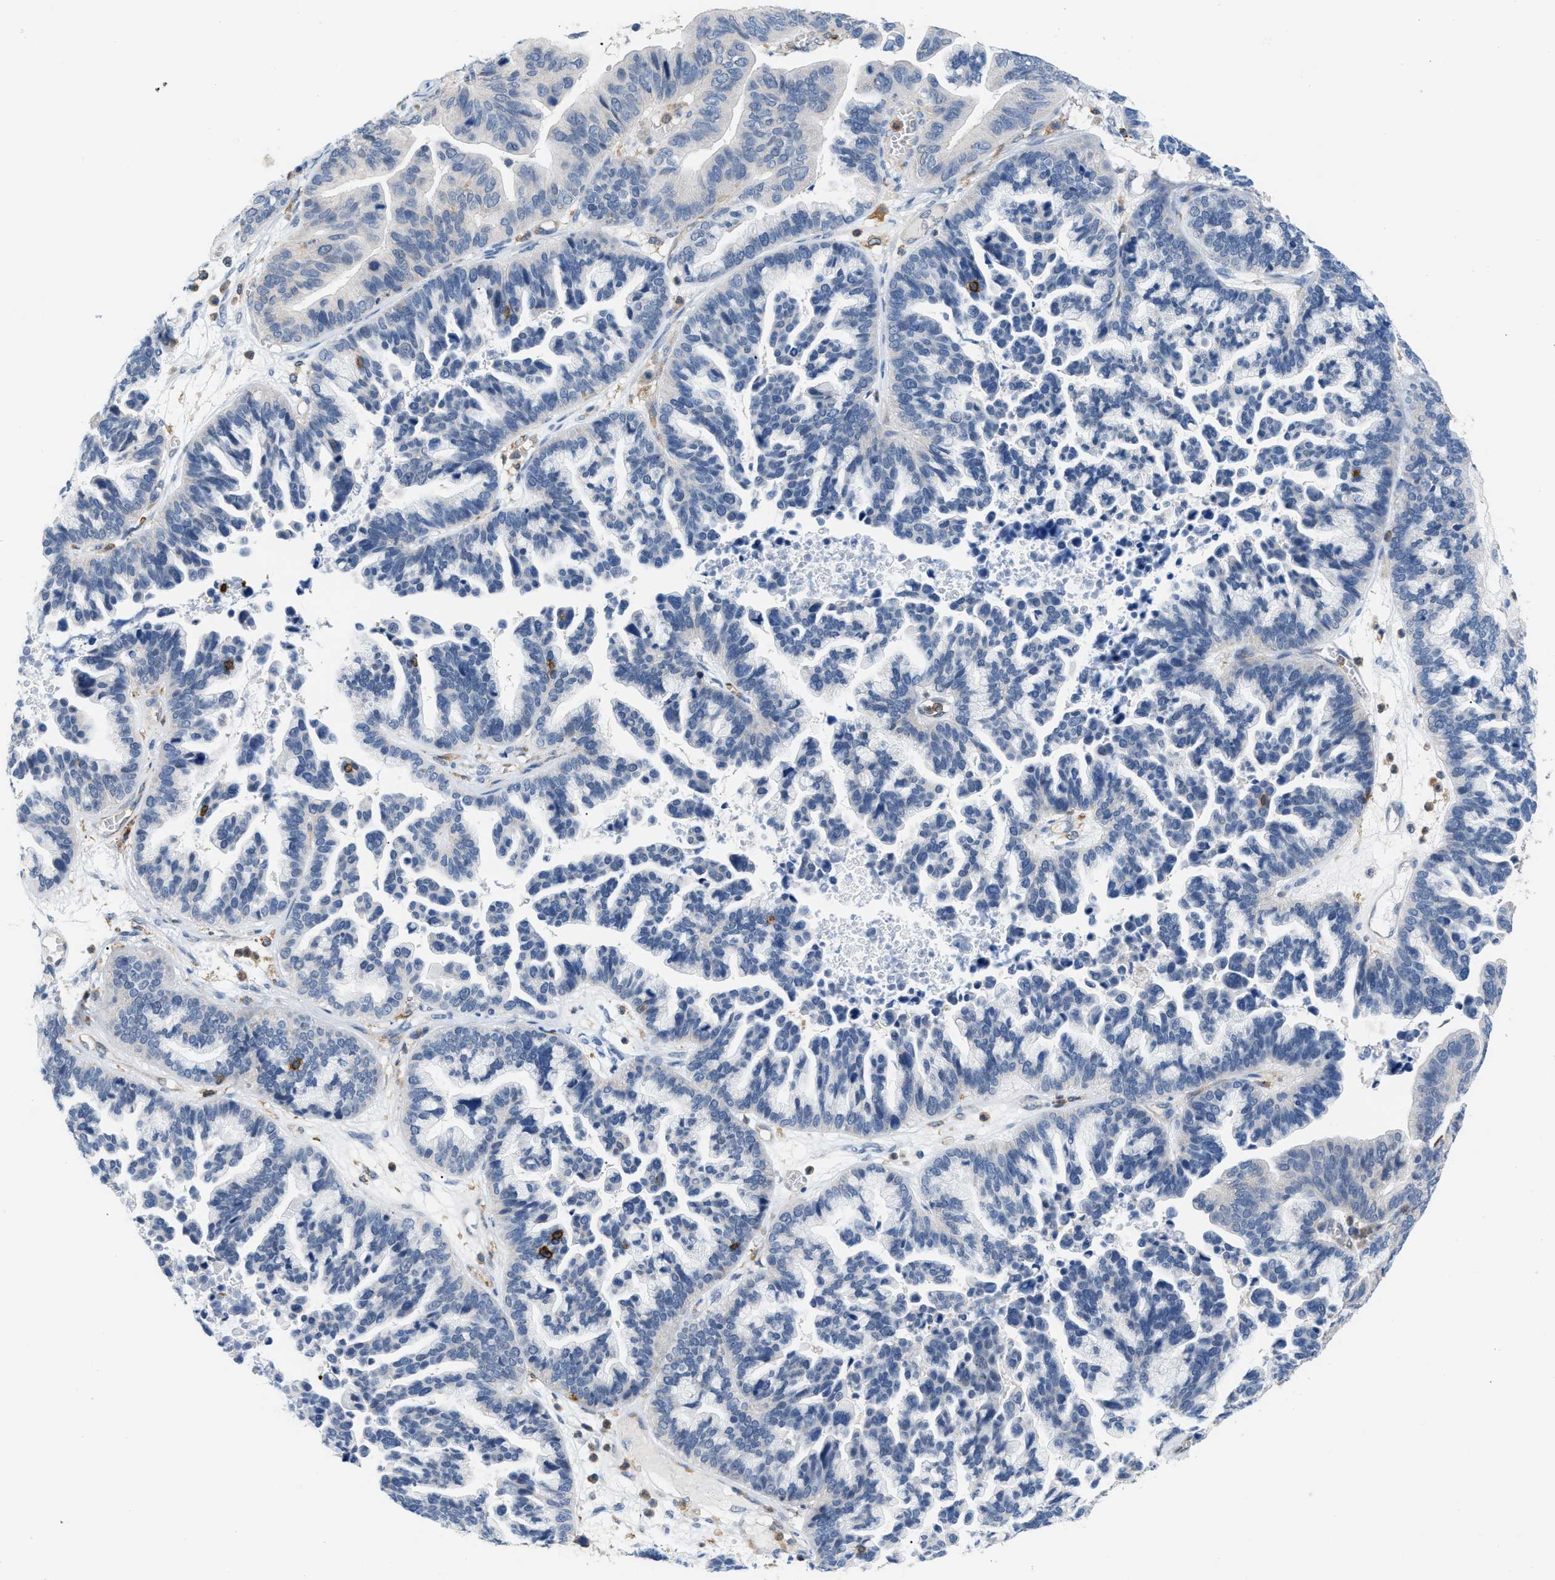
{"staining": {"intensity": "negative", "quantity": "none", "location": "none"}, "tissue": "ovarian cancer", "cell_type": "Tumor cells", "image_type": "cancer", "snomed": [{"axis": "morphology", "description": "Cystadenocarcinoma, serous, NOS"}, {"axis": "topography", "description": "Ovary"}], "caption": "A histopathology image of human ovarian cancer is negative for staining in tumor cells.", "gene": "INPP5D", "patient": {"sex": "female", "age": 56}}